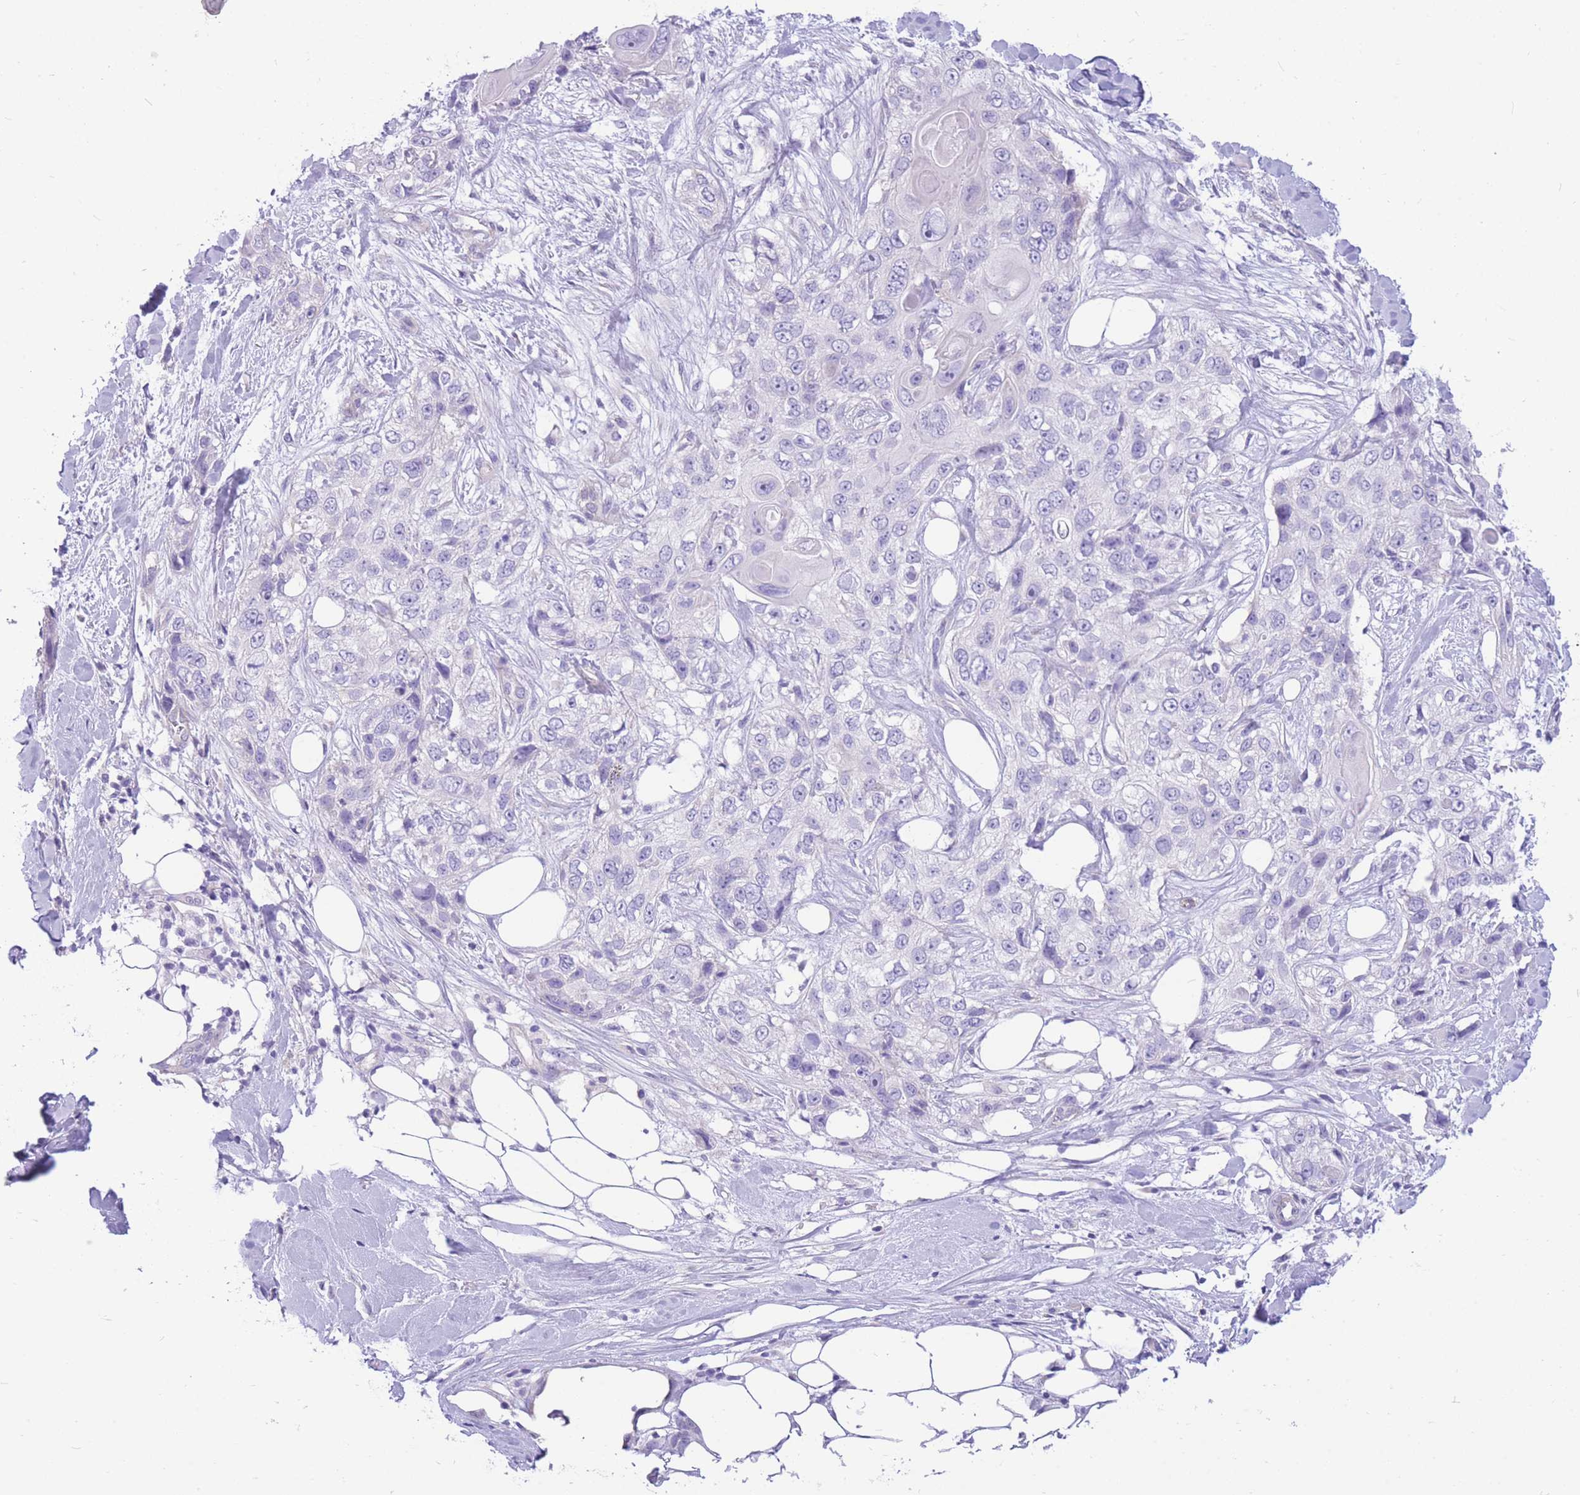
{"staining": {"intensity": "negative", "quantity": "none", "location": "none"}, "tissue": "skin cancer", "cell_type": "Tumor cells", "image_type": "cancer", "snomed": [{"axis": "morphology", "description": "Normal tissue, NOS"}, {"axis": "morphology", "description": "Squamous cell carcinoma, NOS"}, {"axis": "topography", "description": "Skin"}], "caption": "There is no significant expression in tumor cells of skin cancer (squamous cell carcinoma). The staining is performed using DAB (3,3'-diaminobenzidine) brown chromogen with nuclei counter-stained in using hematoxylin.", "gene": "ZNF311", "patient": {"sex": "male", "age": 72}}